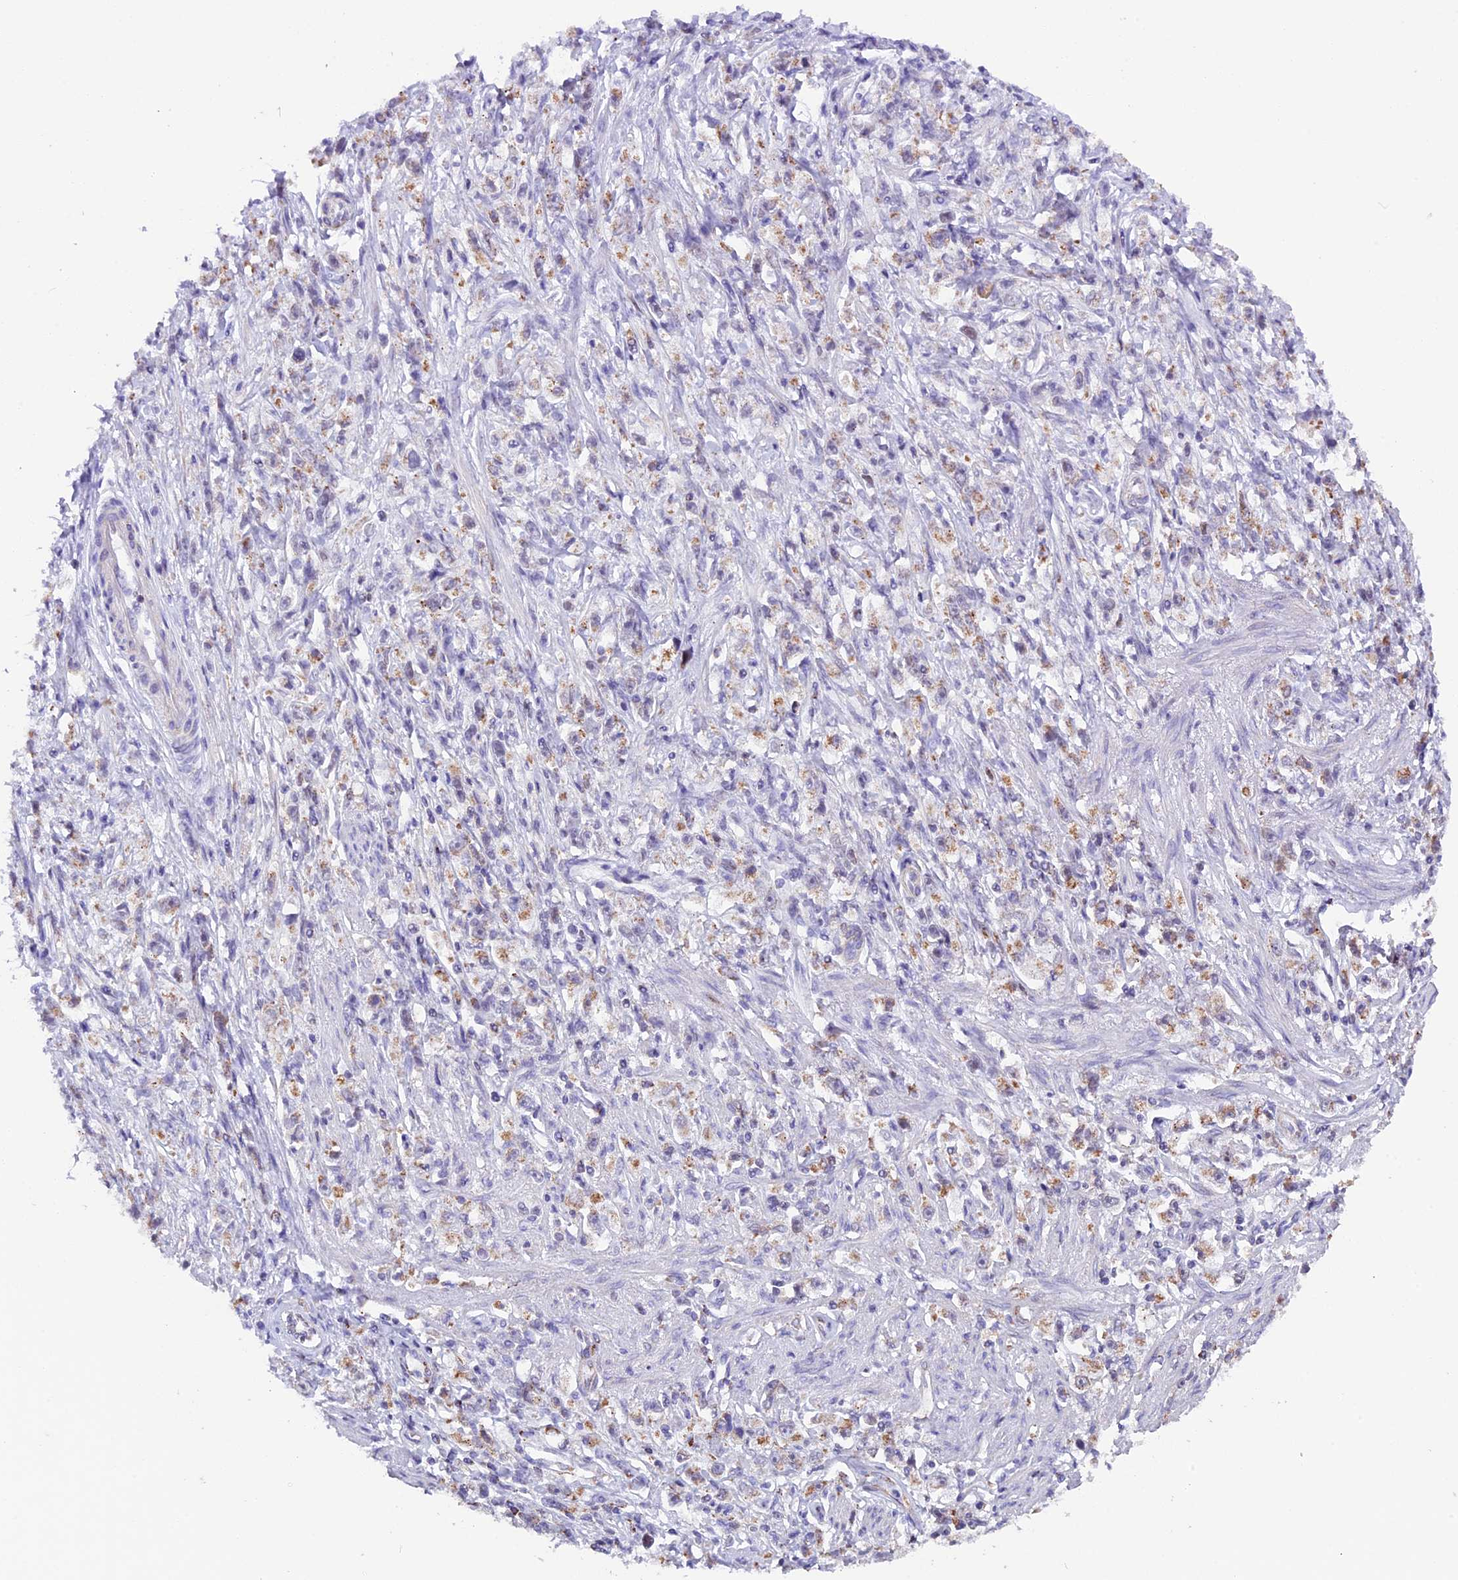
{"staining": {"intensity": "weak", "quantity": "25%-75%", "location": "cytoplasmic/membranous"}, "tissue": "stomach cancer", "cell_type": "Tumor cells", "image_type": "cancer", "snomed": [{"axis": "morphology", "description": "Adenocarcinoma, NOS"}, {"axis": "topography", "description": "Stomach"}], "caption": "This image exhibits immunohistochemistry (IHC) staining of stomach cancer, with low weak cytoplasmic/membranous positivity in approximately 25%-75% of tumor cells.", "gene": "TFAM", "patient": {"sex": "female", "age": 59}}